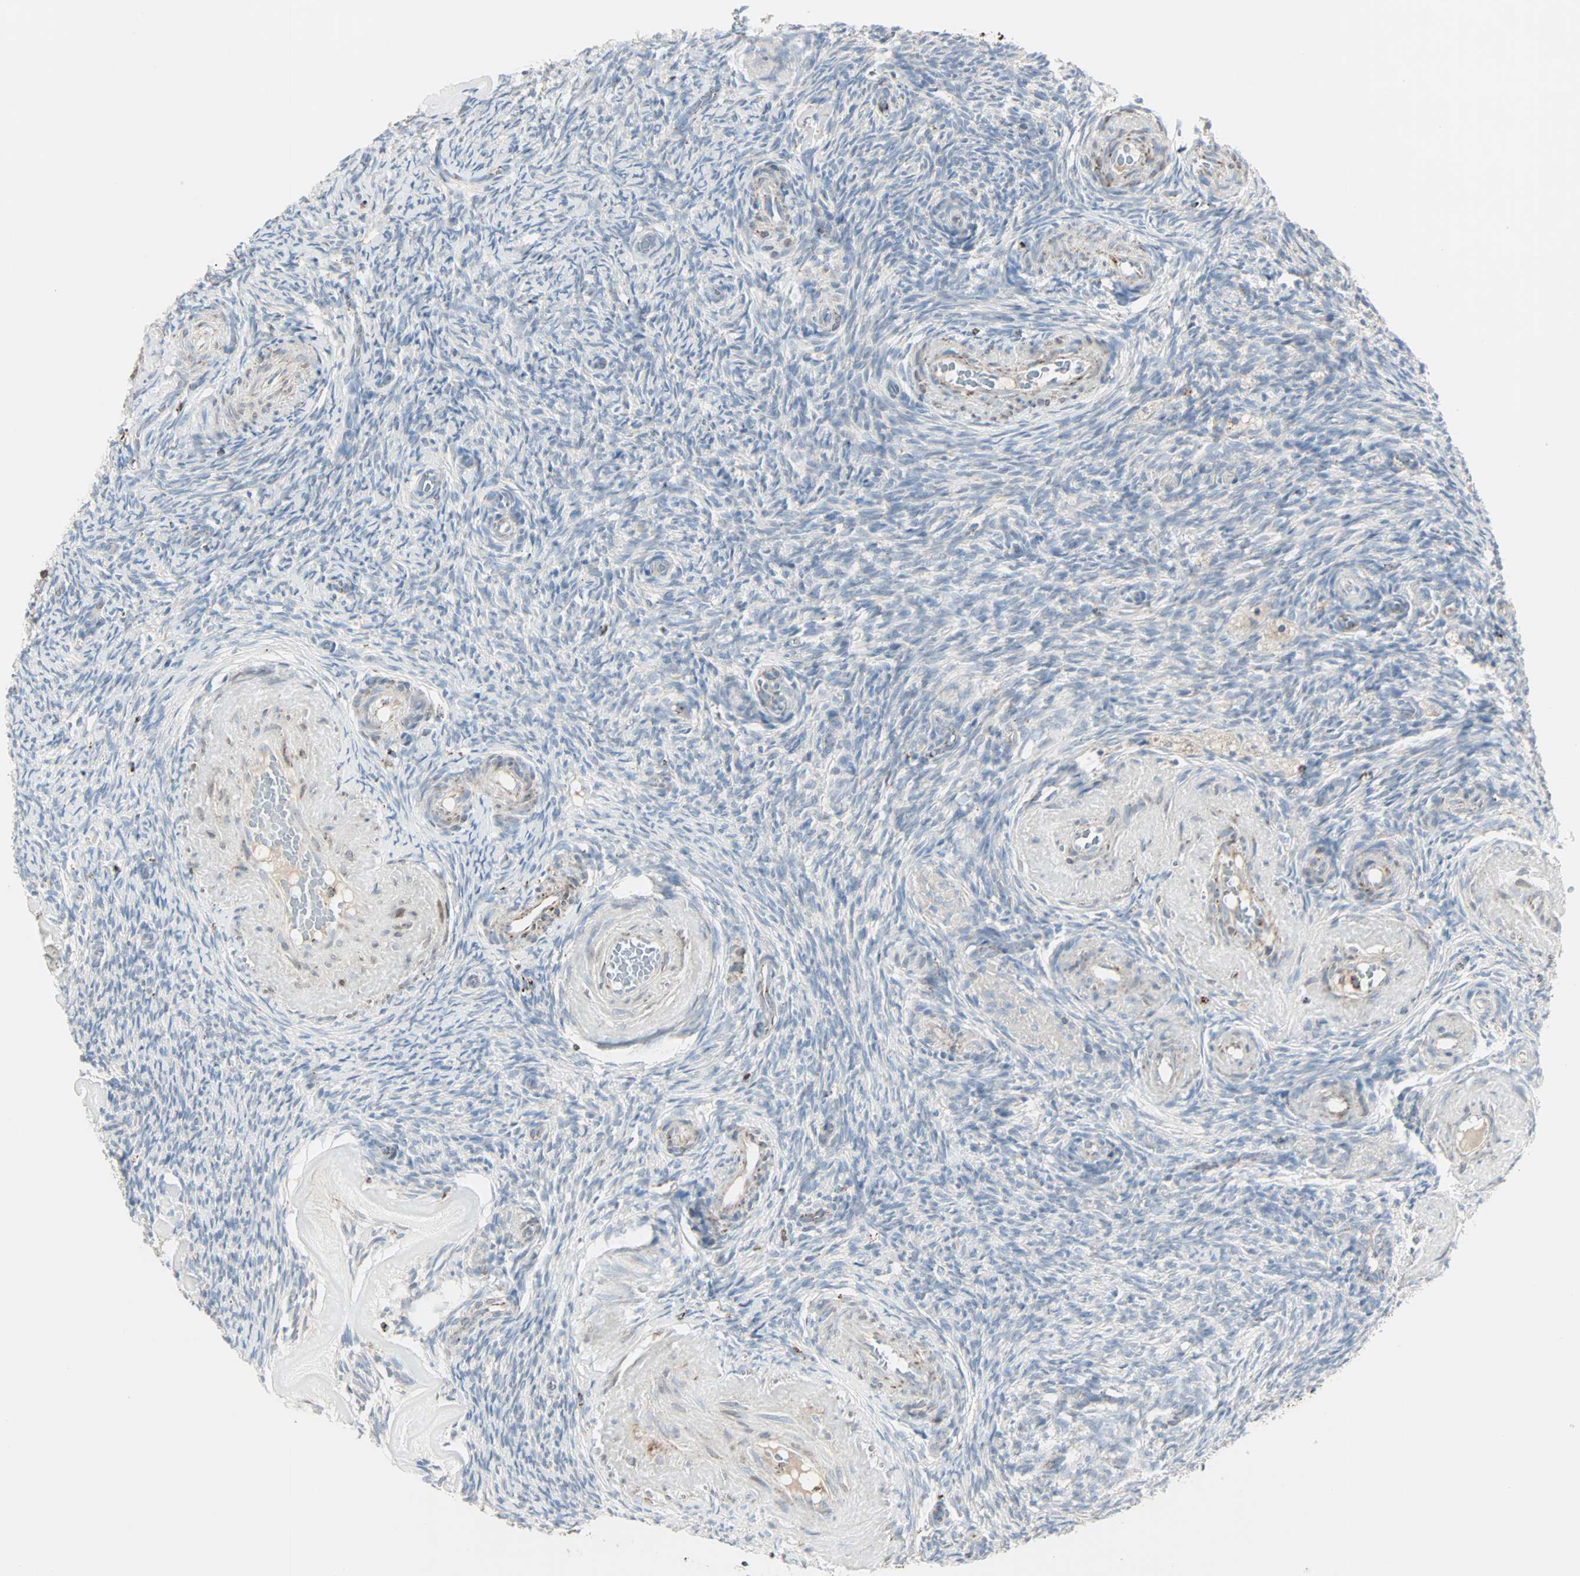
{"staining": {"intensity": "weak", "quantity": "<25%", "location": "cytoplasmic/membranous"}, "tissue": "ovary", "cell_type": "Ovarian stroma cells", "image_type": "normal", "snomed": [{"axis": "morphology", "description": "Normal tissue, NOS"}, {"axis": "topography", "description": "Ovary"}], "caption": "Human ovary stained for a protein using immunohistochemistry (IHC) reveals no expression in ovarian stroma cells.", "gene": "IDH2", "patient": {"sex": "female", "age": 60}}